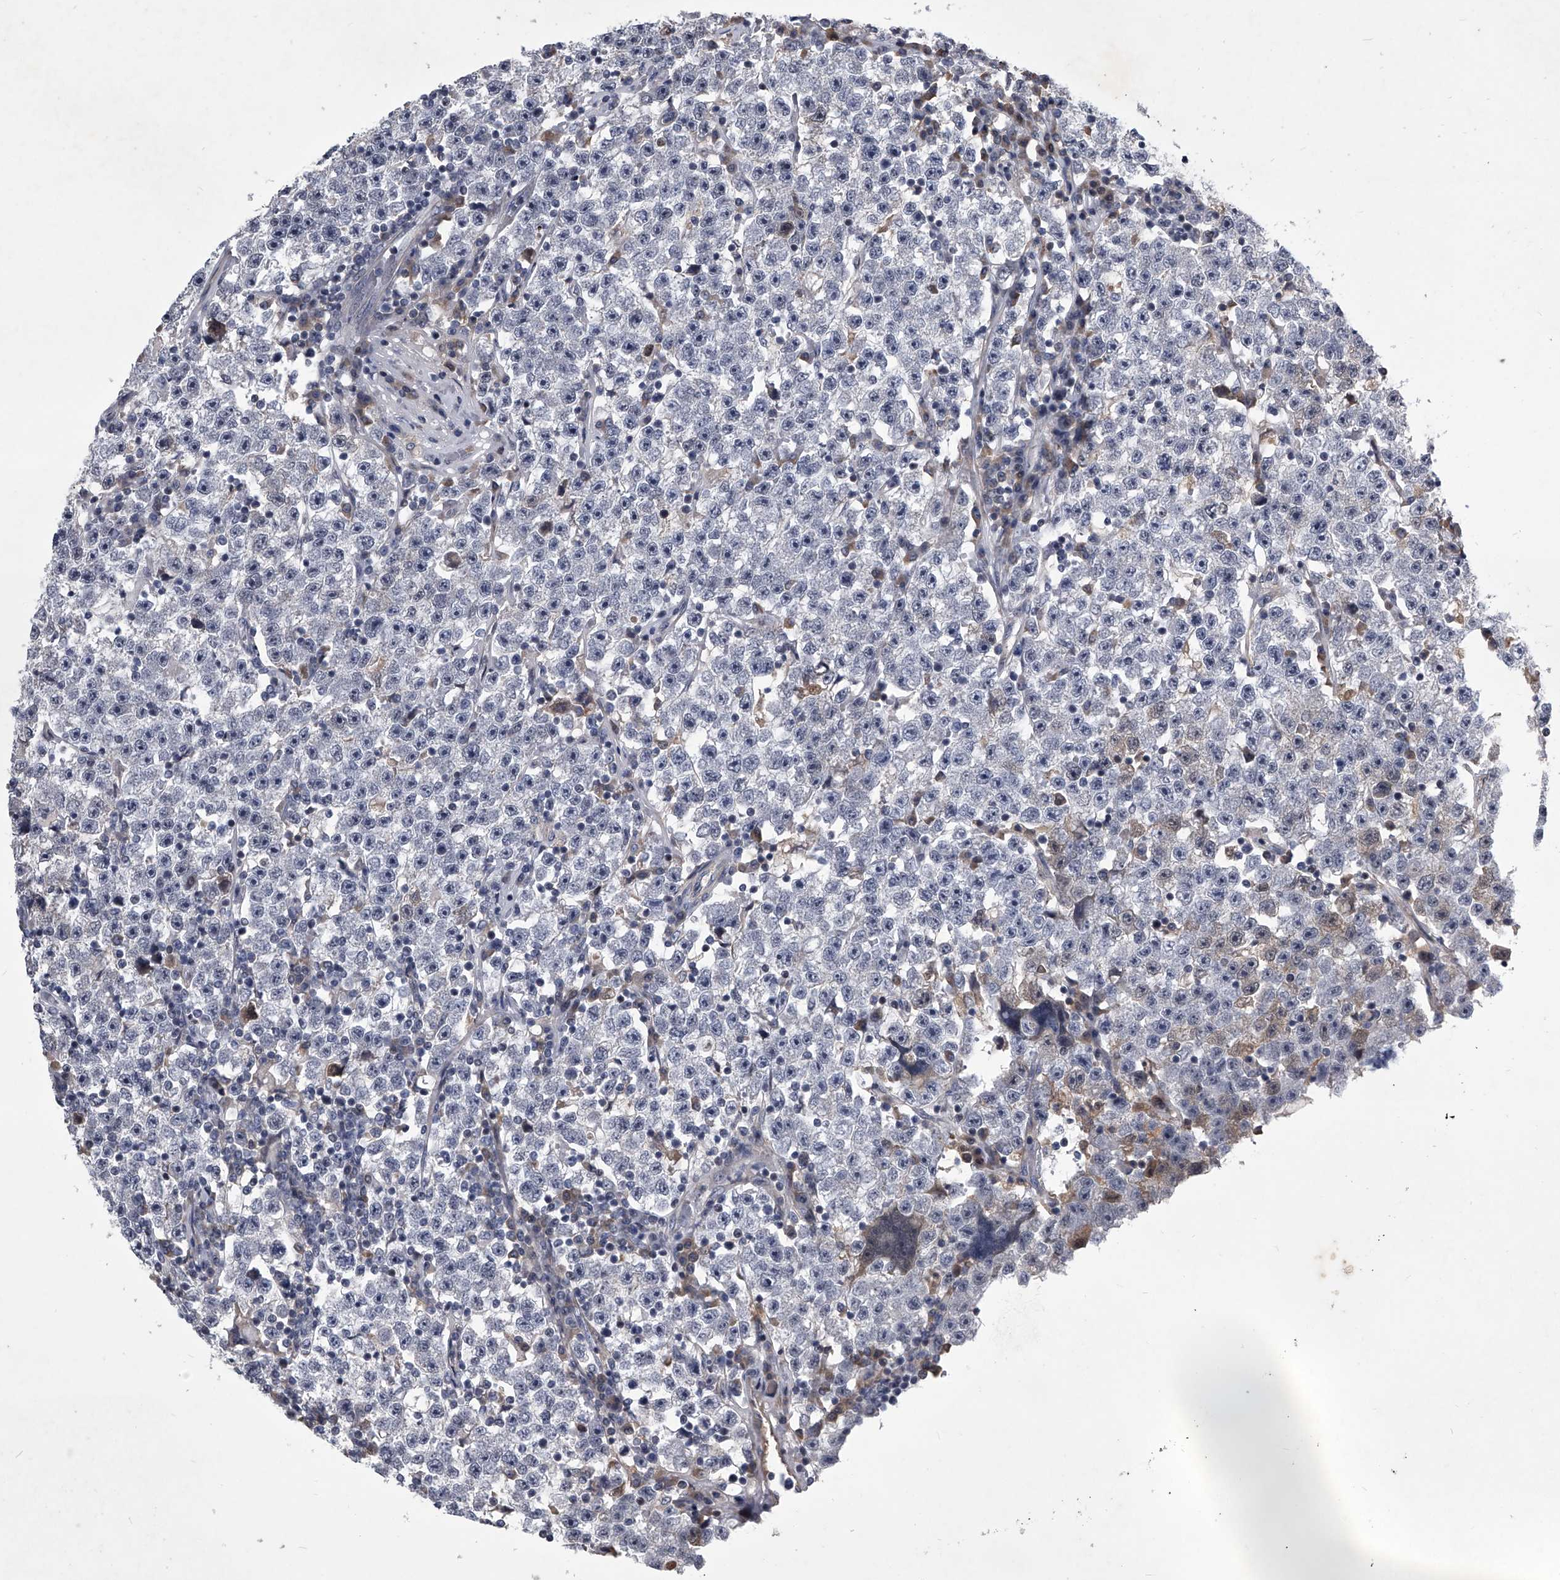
{"staining": {"intensity": "negative", "quantity": "none", "location": "none"}, "tissue": "testis cancer", "cell_type": "Tumor cells", "image_type": "cancer", "snomed": [{"axis": "morphology", "description": "Seminoma, NOS"}, {"axis": "topography", "description": "Testis"}], "caption": "Testis cancer (seminoma) was stained to show a protein in brown. There is no significant positivity in tumor cells.", "gene": "ZNF76", "patient": {"sex": "male", "age": 22}}